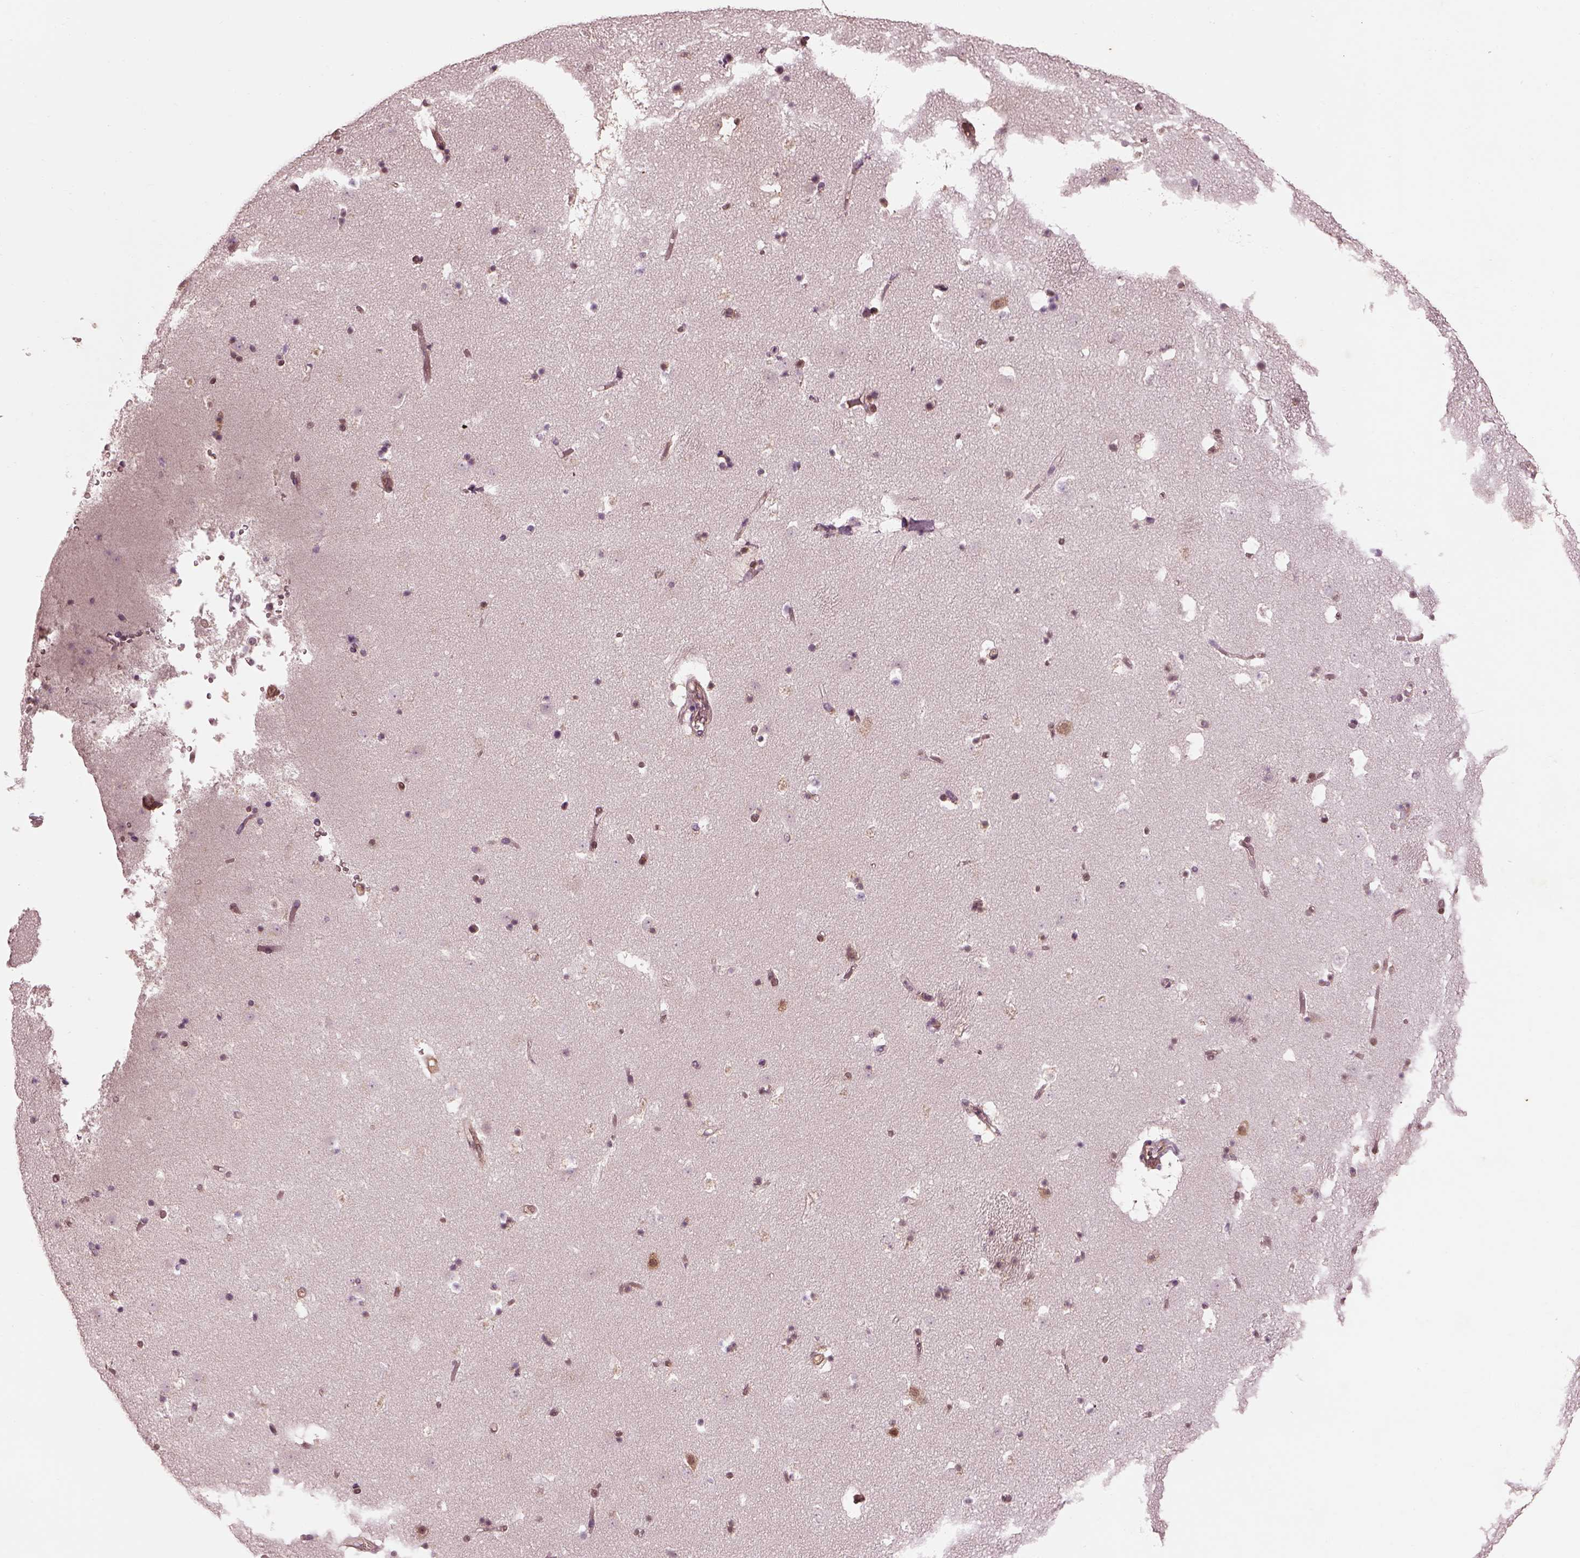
{"staining": {"intensity": "weak", "quantity": "<25%", "location": "cytoplasmic/membranous"}, "tissue": "caudate", "cell_type": "Glial cells", "image_type": "normal", "snomed": [{"axis": "morphology", "description": "Normal tissue, NOS"}, {"axis": "topography", "description": "Lateral ventricle wall"}], "caption": "Glial cells are negative for protein expression in normal human caudate.", "gene": "LSM14A", "patient": {"sex": "female", "age": 42}}